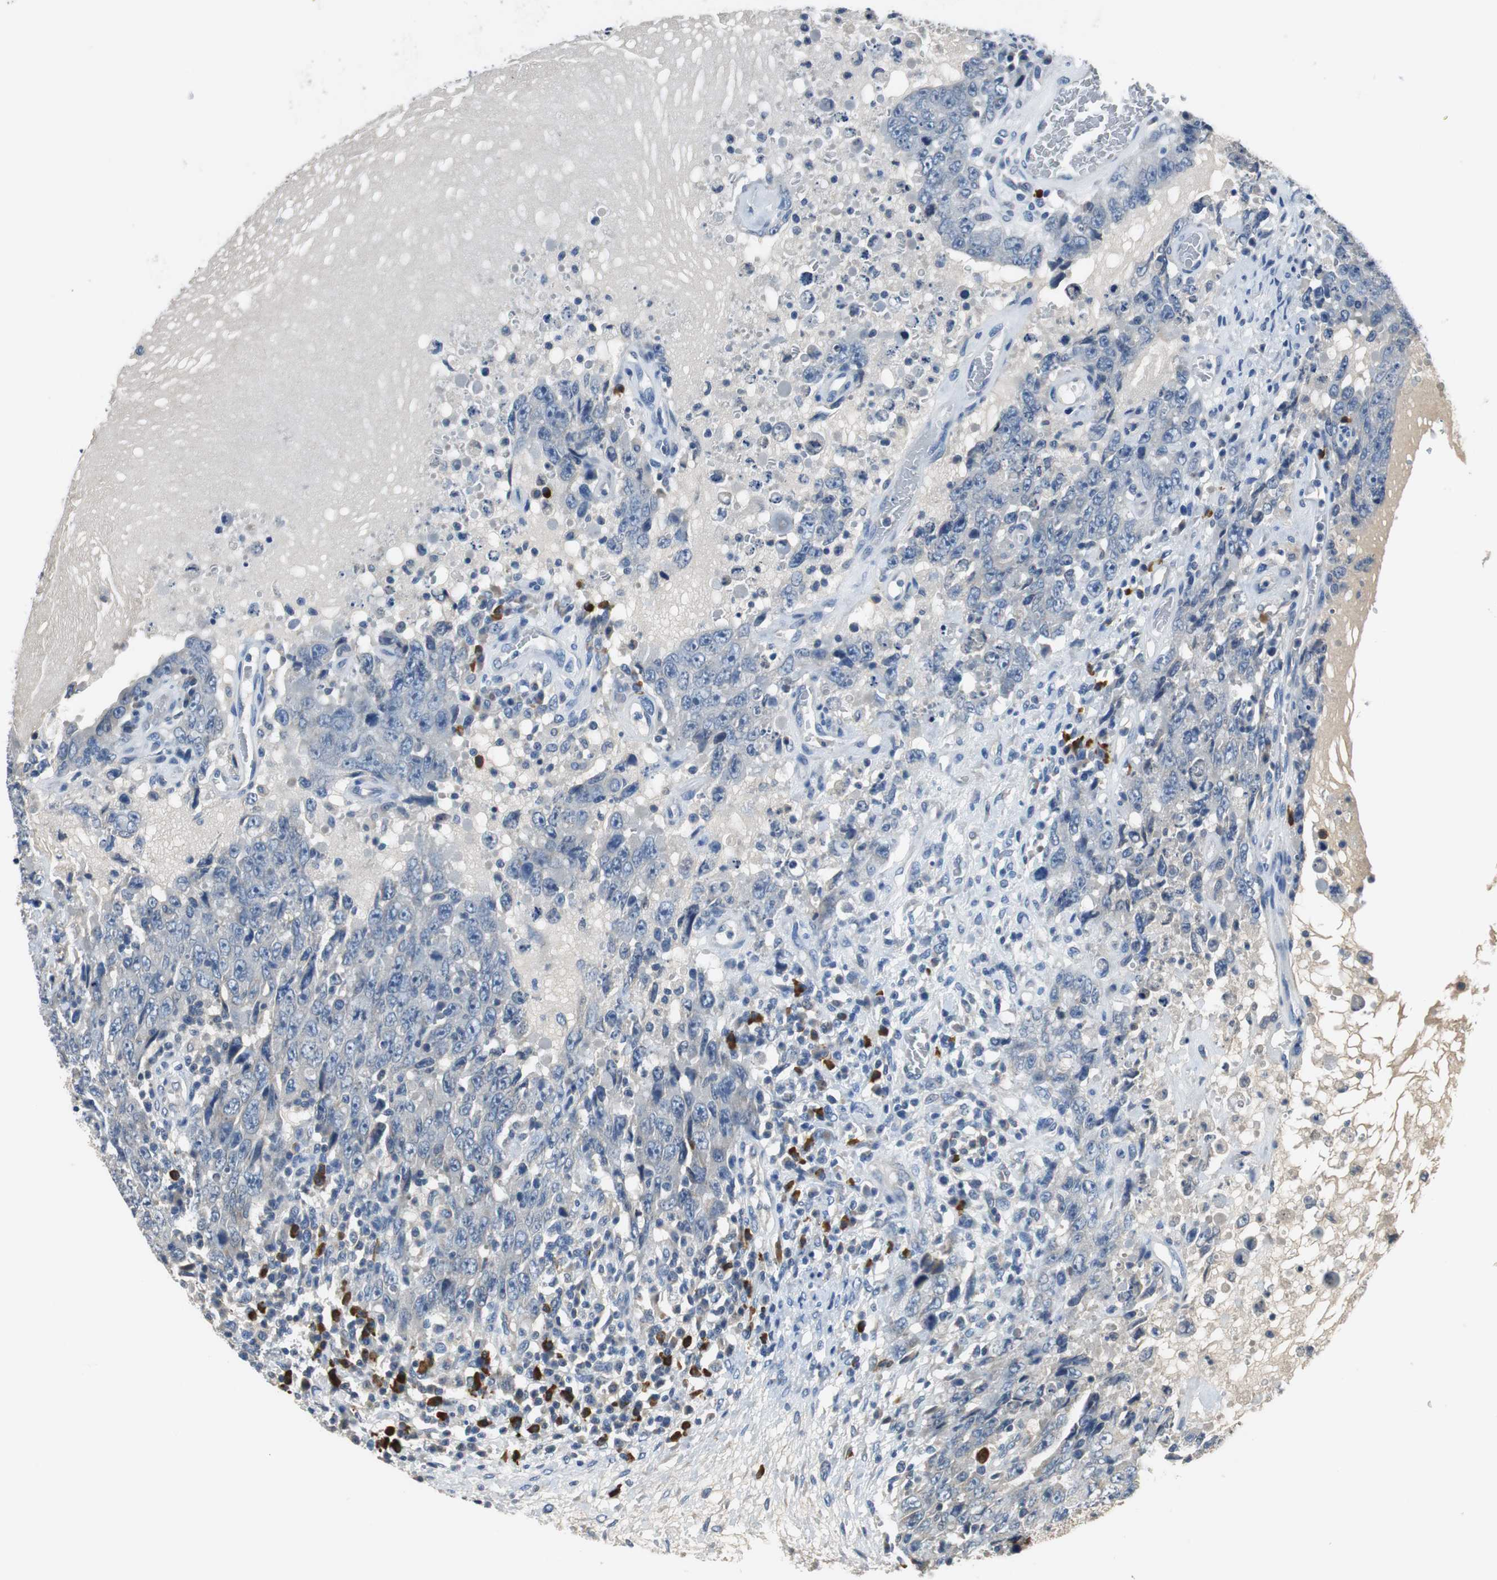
{"staining": {"intensity": "negative", "quantity": "none", "location": "none"}, "tissue": "testis cancer", "cell_type": "Tumor cells", "image_type": "cancer", "snomed": [{"axis": "morphology", "description": "Carcinoma, Embryonal, NOS"}, {"axis": "topography", "description": "Testis"}], "caption": "IHC of testis cancer displays no positivity in tumor cells.", "gene": "MTIF2", "patient": {"sex": "male", "age": 26}}